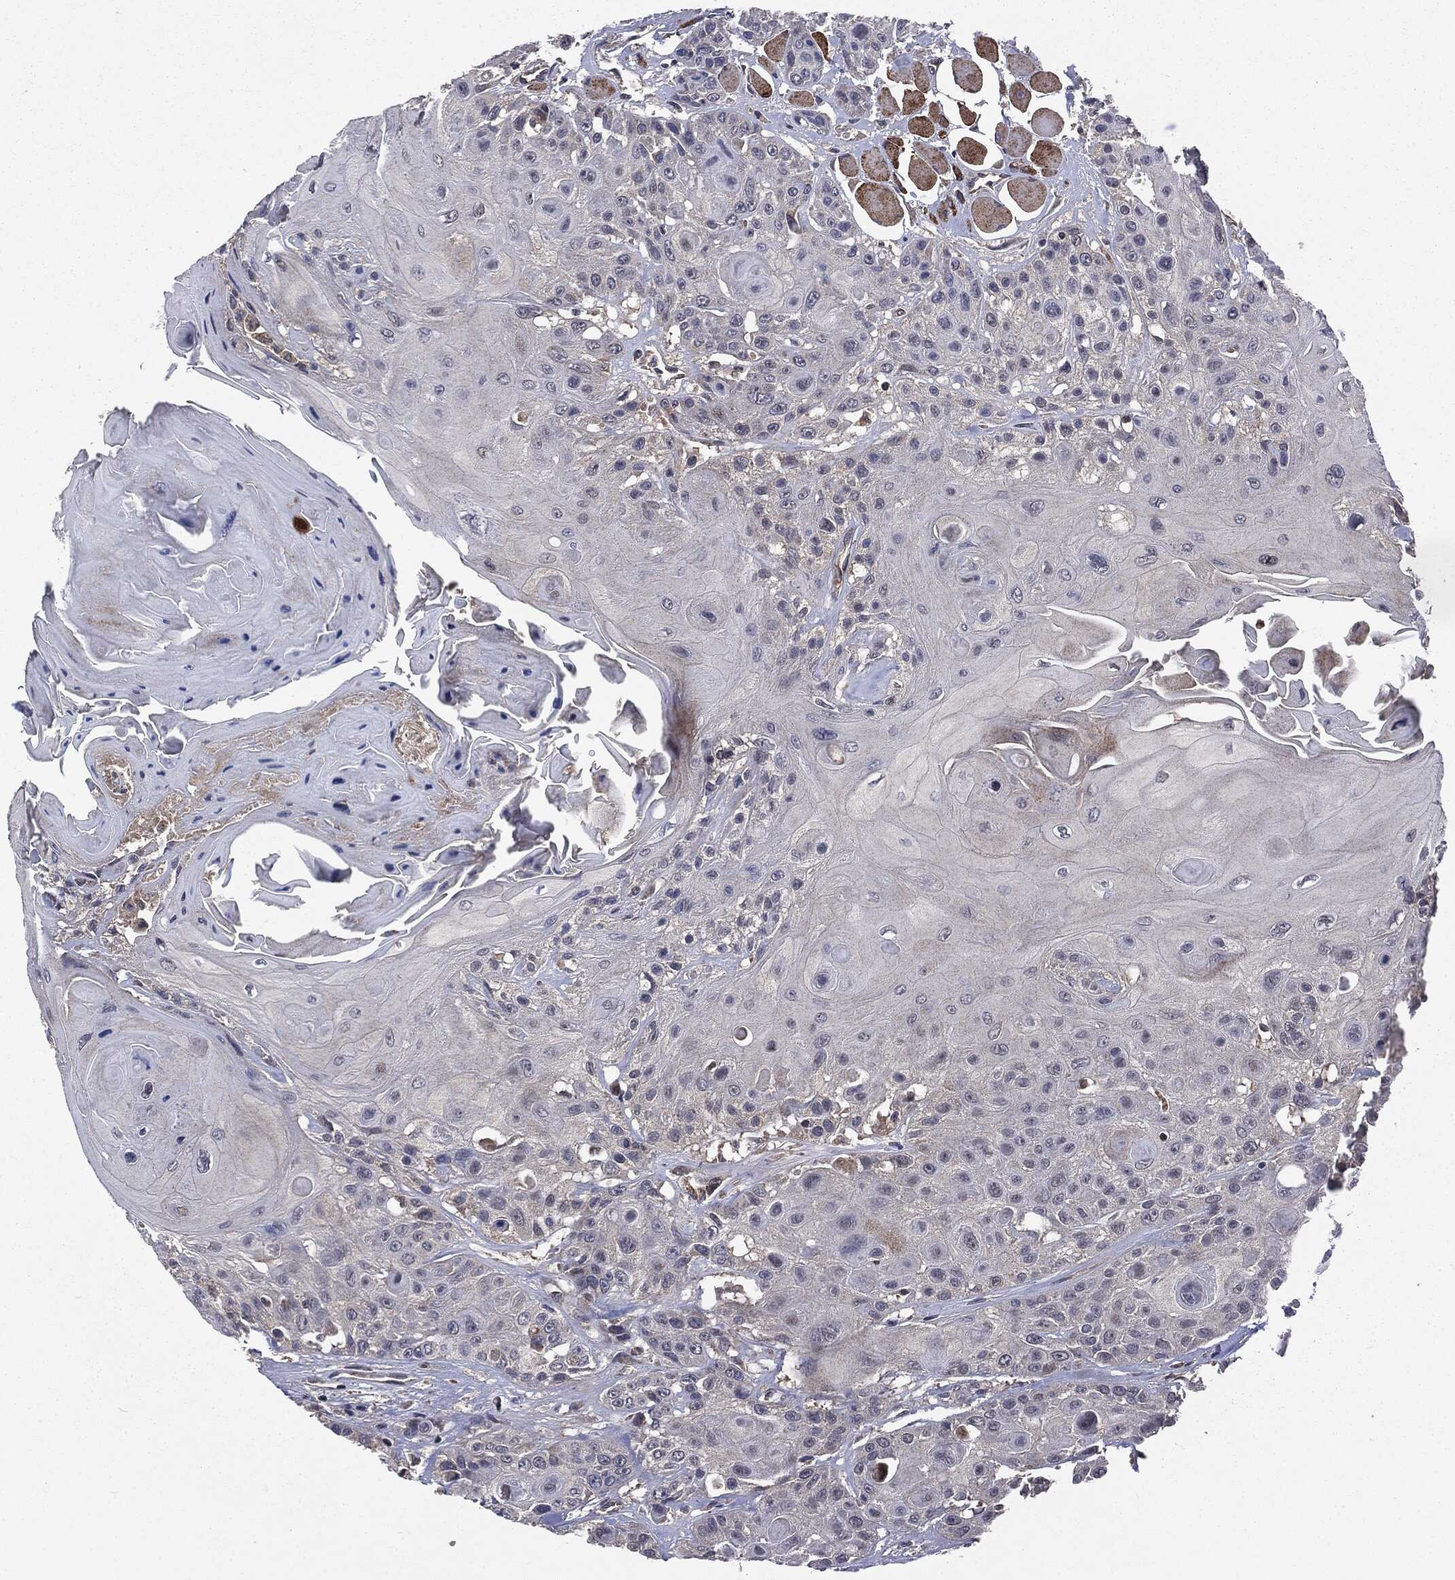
{"staining": {"intensity": "negative", "quantity": "none", "location": "none"}, "tissue": "head and neck cancer", "cell_type": "Tumor cells", "image_type": "cancer", "snomed": [{"axis": "morphology", "description": "Squamous cell carcinoma, NOS"}, {"axis": "topography", "description": "Head-Neck"}], "caption": "Immunohistochemistry (IHC) of head and neck cancer displays no staining in tumor cells.", "gene": "PTPA", "patient": {"sex": "female", "age": 59}}